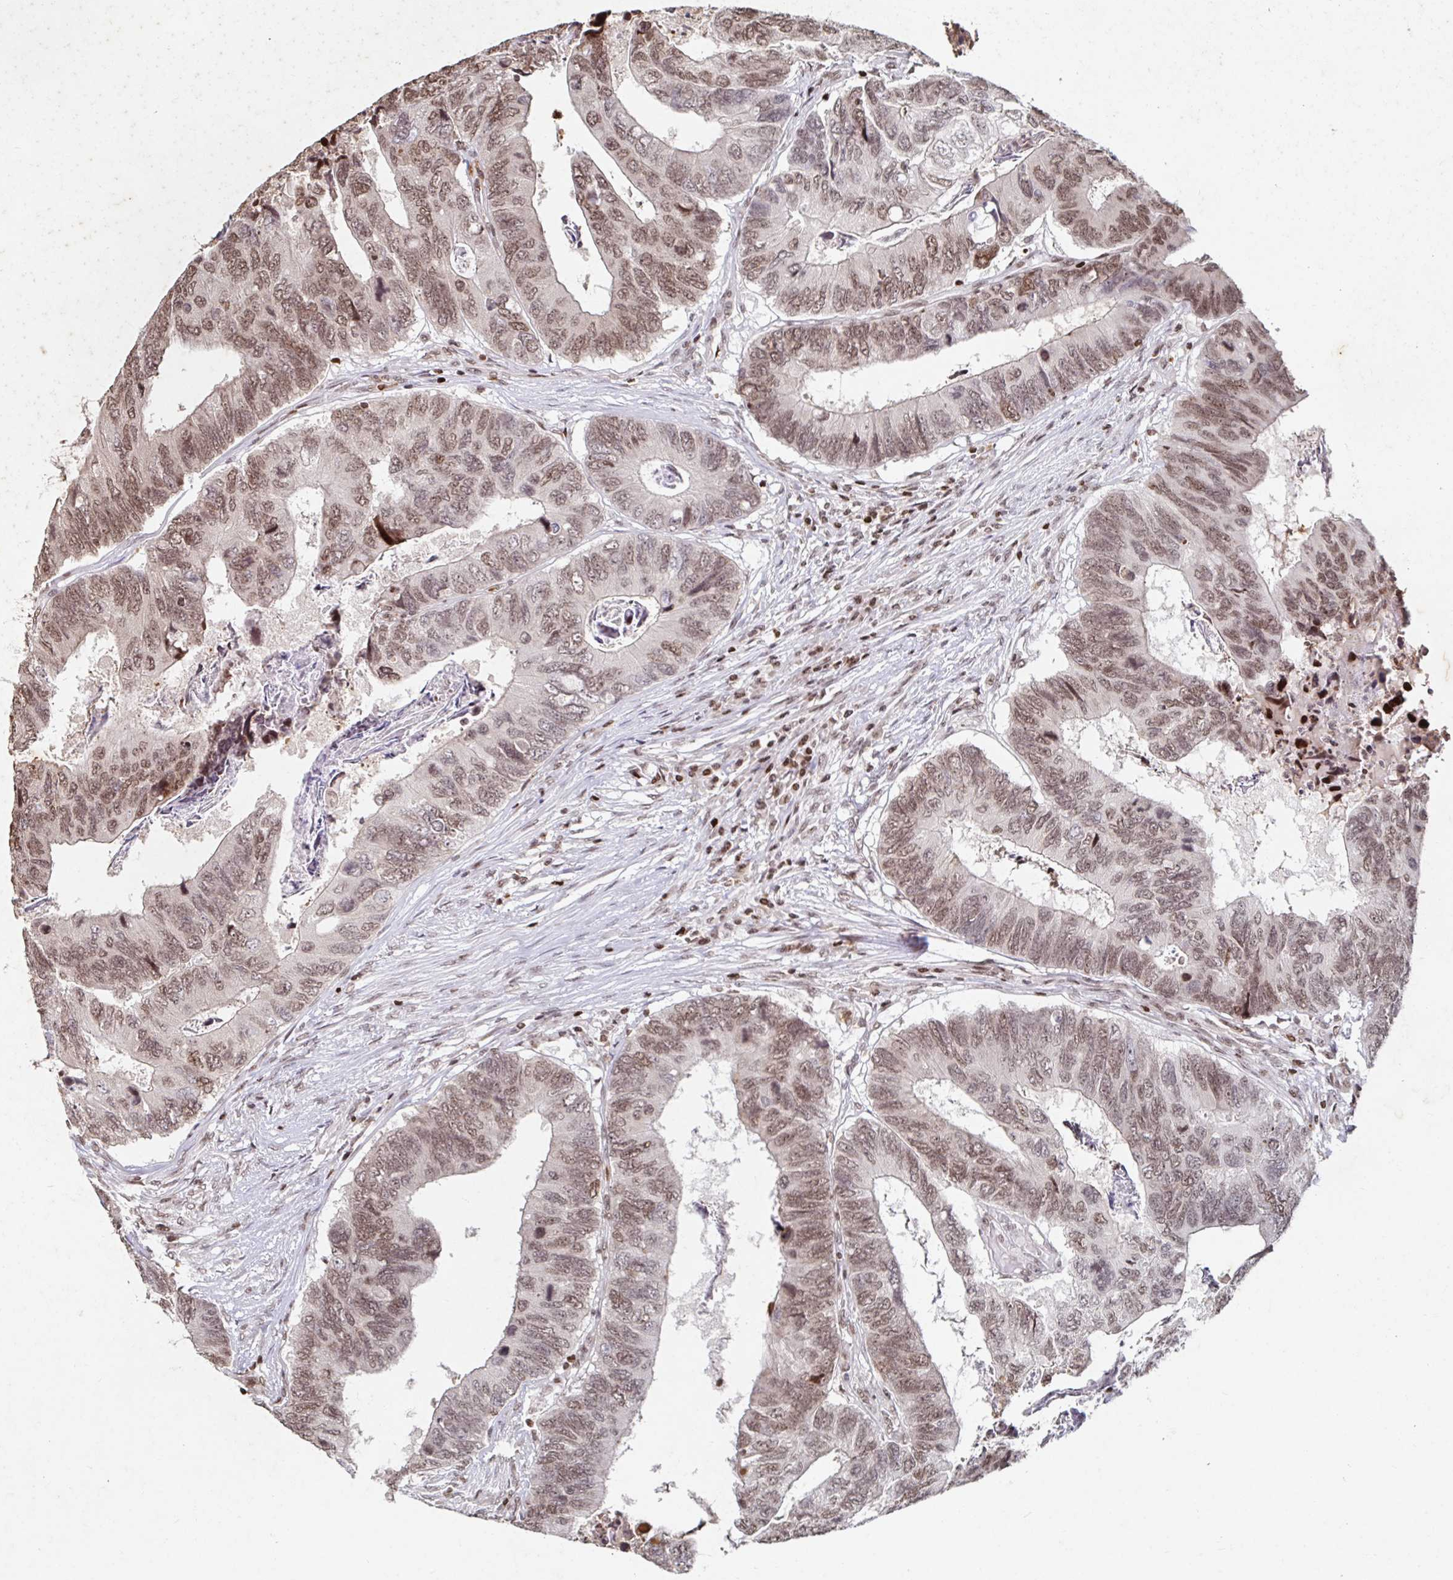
{"staining": {"intensity": "moderate", "quantity": ">75%", "location": "nuclear"}, "tissue": "colorectal cancer", "cell_type": "Tumor cells", "image_type": "cancer", "snomed": [{"axis": "morphology", "description": "Adenocarcinoma, NOS"}, {"axis": "topography", "description": "Colon"}], "caption": "Human colorectal cancer (adenocarcinoma) stained for a protein (brown) reveals moderate nuclear positive expression in approximately >75% of tumor cells.", "gene": "C19orf53", "patient": {"sex": "female", "age": 67}}